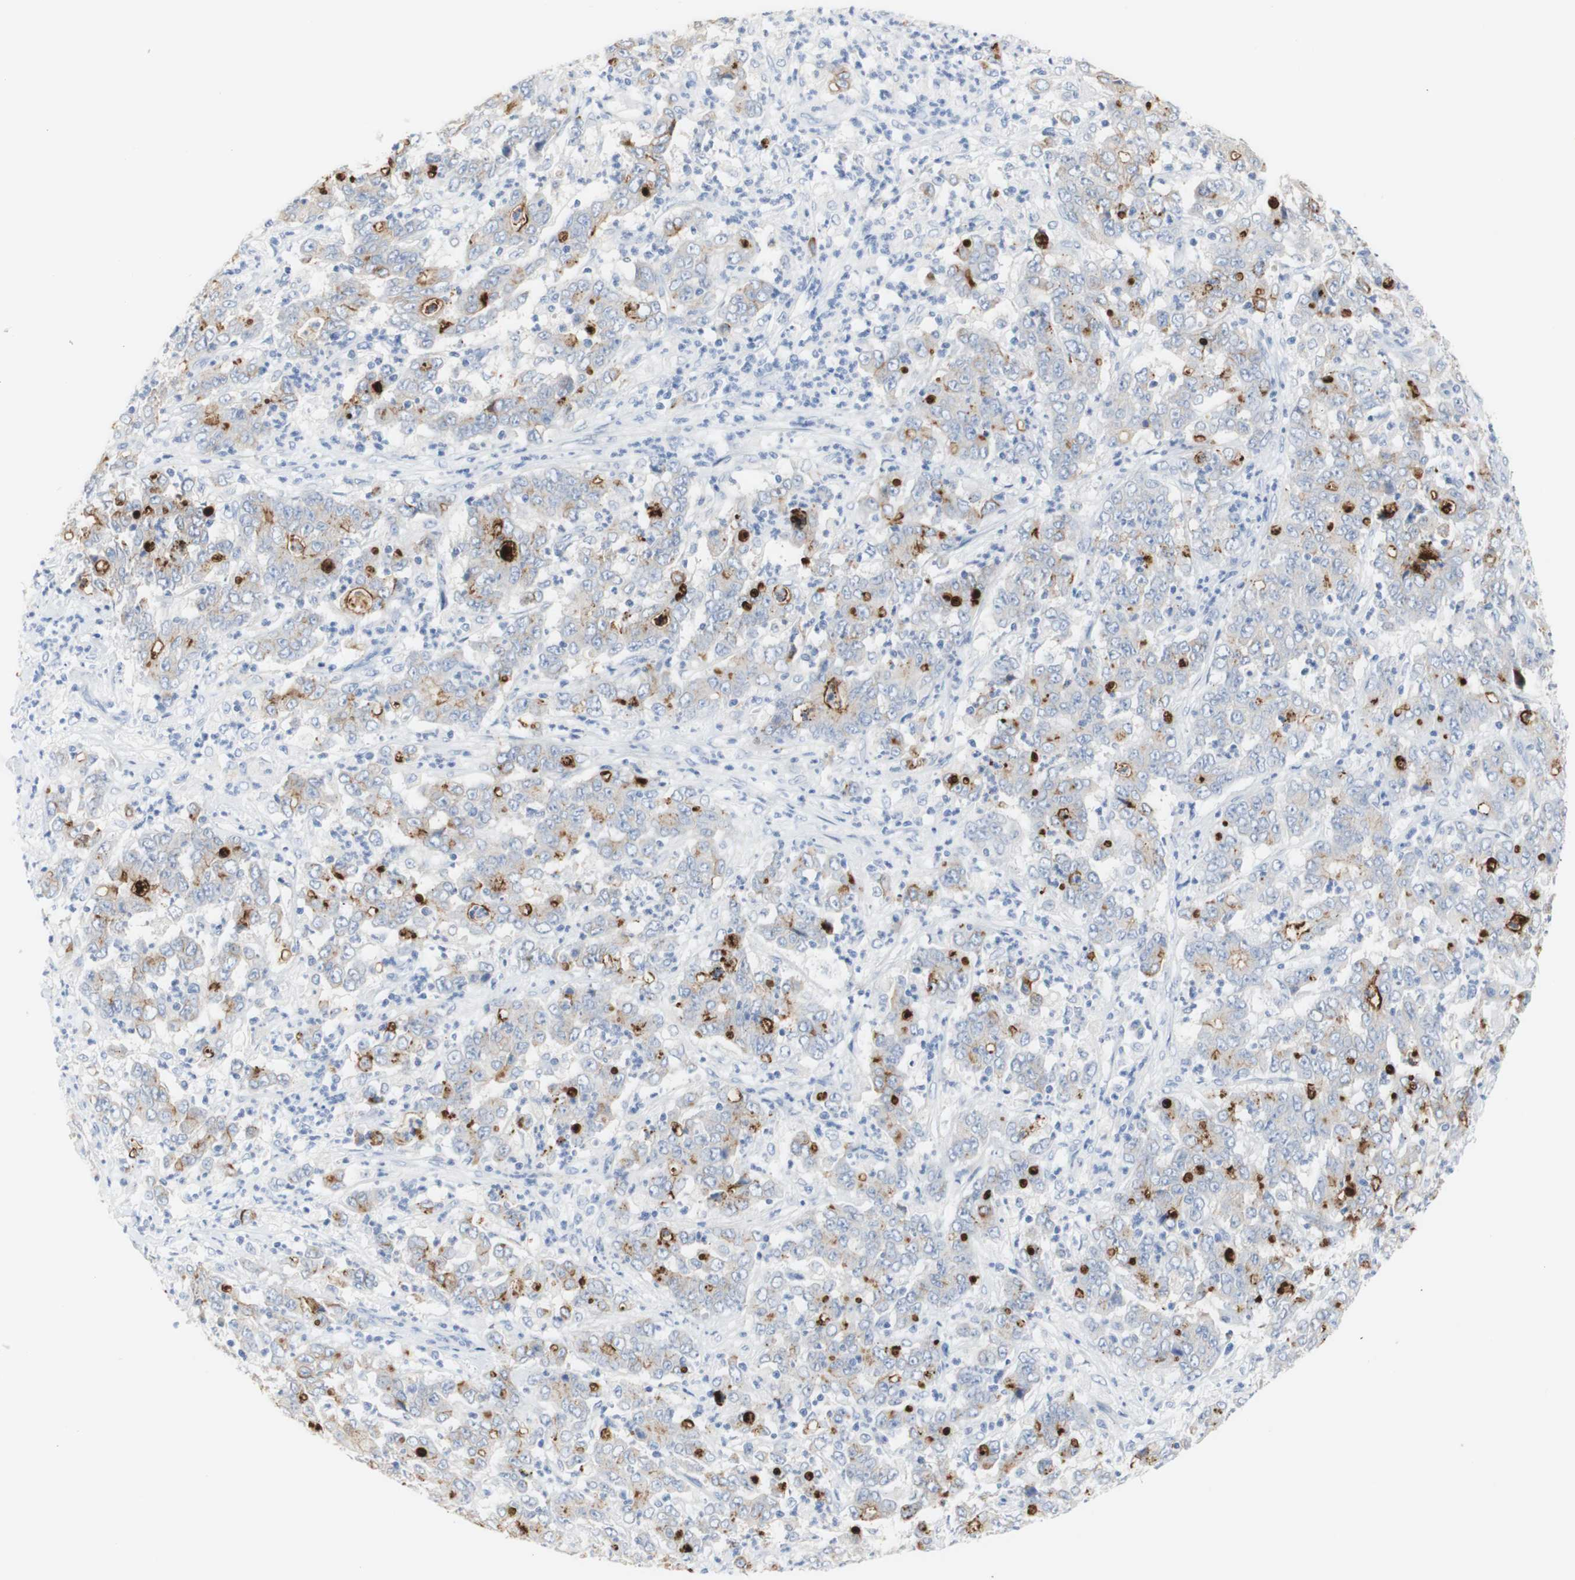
{"staining": {"intensity": "moderate", "quantity": "25%-75%", "location": "cytoplasmic/membranous"}, "tissue": "stomach cancer", "cell_type": "Tumor cells", "image_type": "cancer", "snomed": [{"axis": "morphology", "description": "Adenocarcinoma, NOS"}, {"axis": "topography", "description": "Stomach, lower"}], "caption": "DAB (3,3'-diaminobenzidine) immunohistochemical staining of human stomach cancer displays moderate cytoplasmic/membranous protein staining in about 25%-75% of tumor cells.", "gene": "DSC2", "patient": {"sex": "female", "age": 71}}